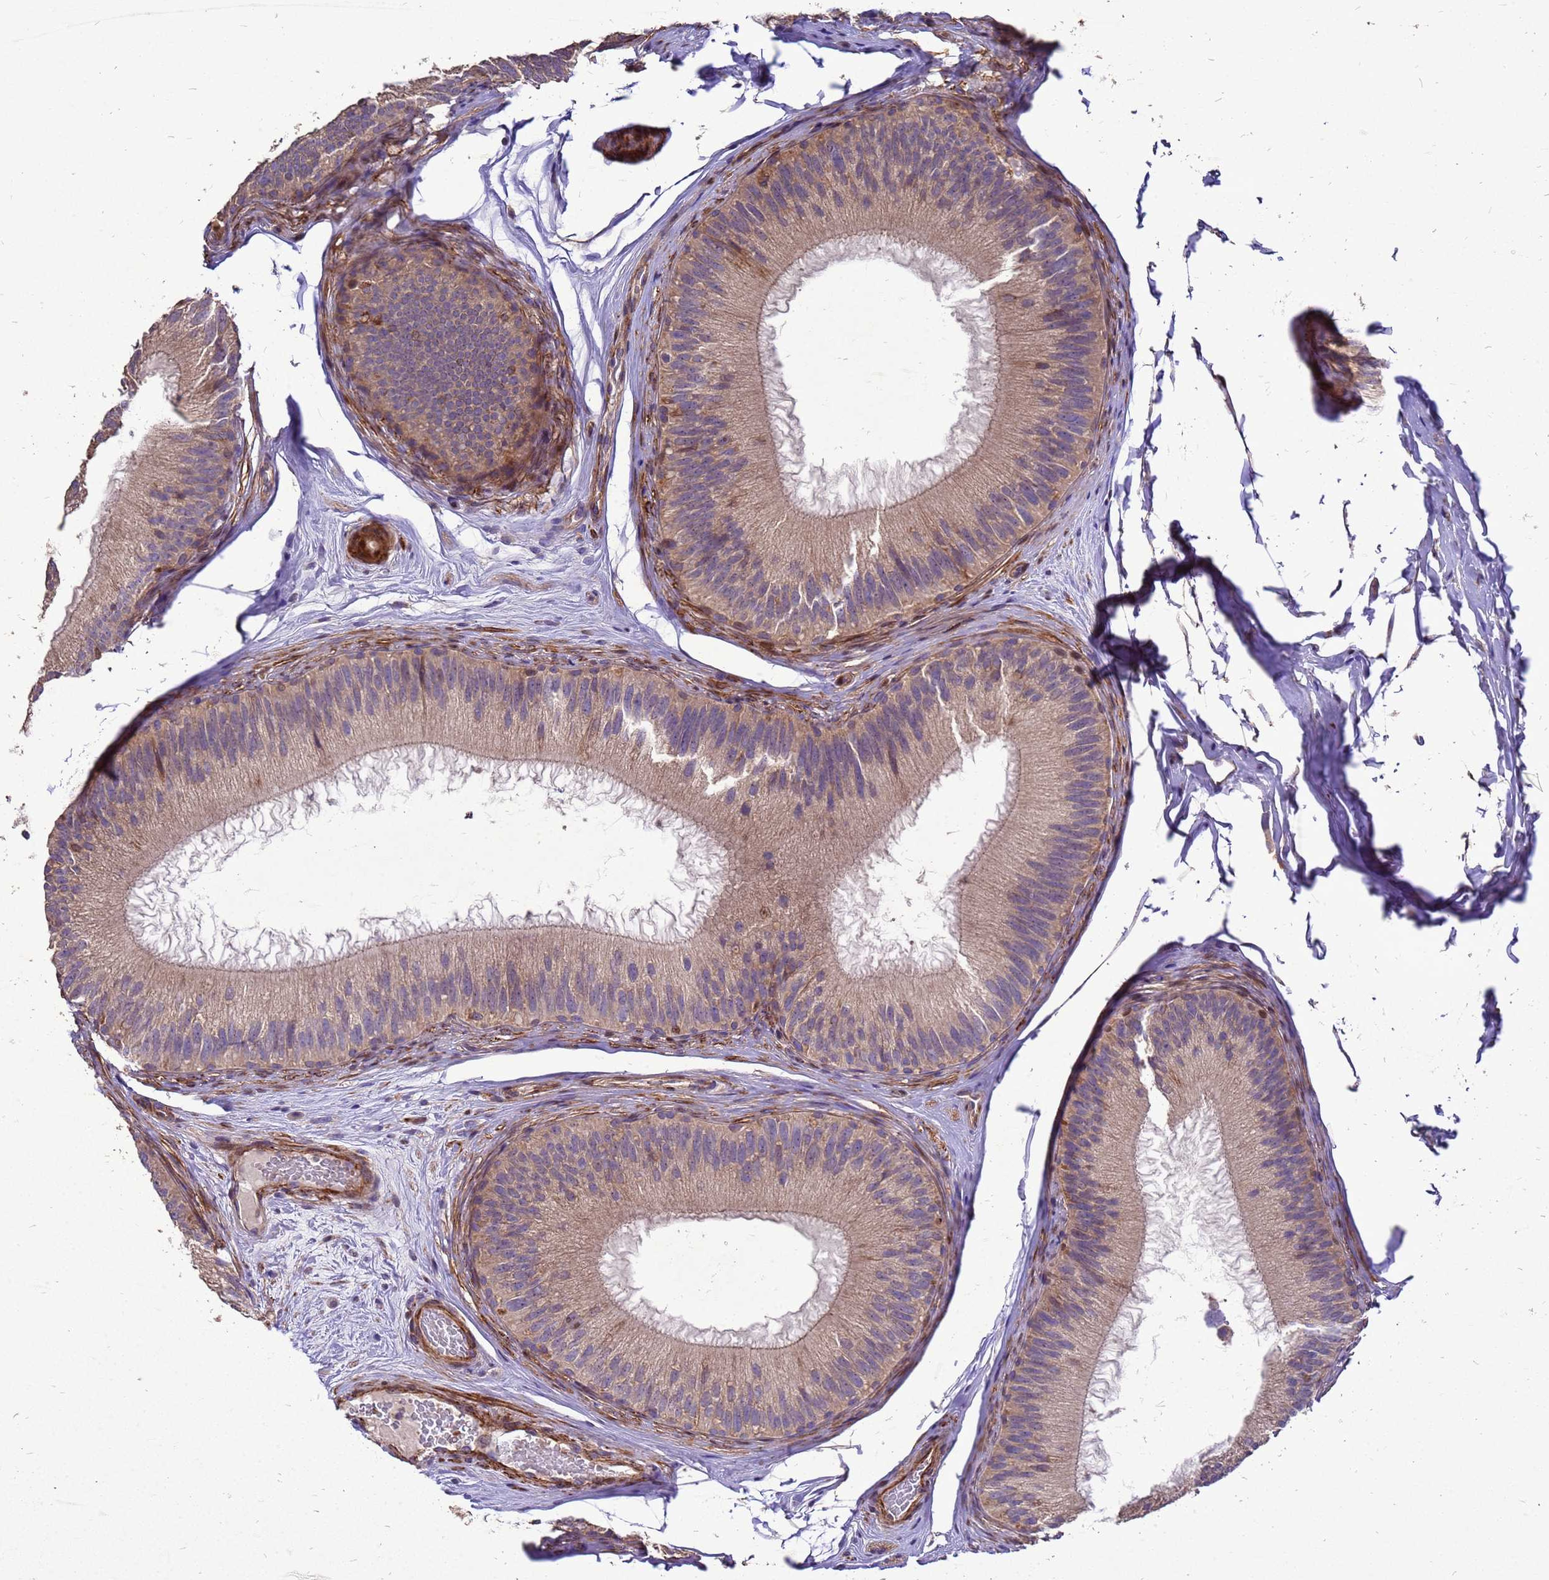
{"staining": {"intensity": "moderate", "quantity": "25%-75%", "location": "cytoplasmic/membranous"}, "tissue": "epididymis", "cell_type": "Glandular cells", "image_type": "normal", "snomed": [{"axis": "morphology", "description": "Normal tissue, NOS"}, {"axis": "topography", "description": "Epididymis"}], "caption": "Protein analysis of benign epididymis displays moderate cytoplasmic/membranous expression in approximately 25%-75% of glandular cells.", "gene": "RSPRY1", "patient": {"sex": "male", "age": 45}}